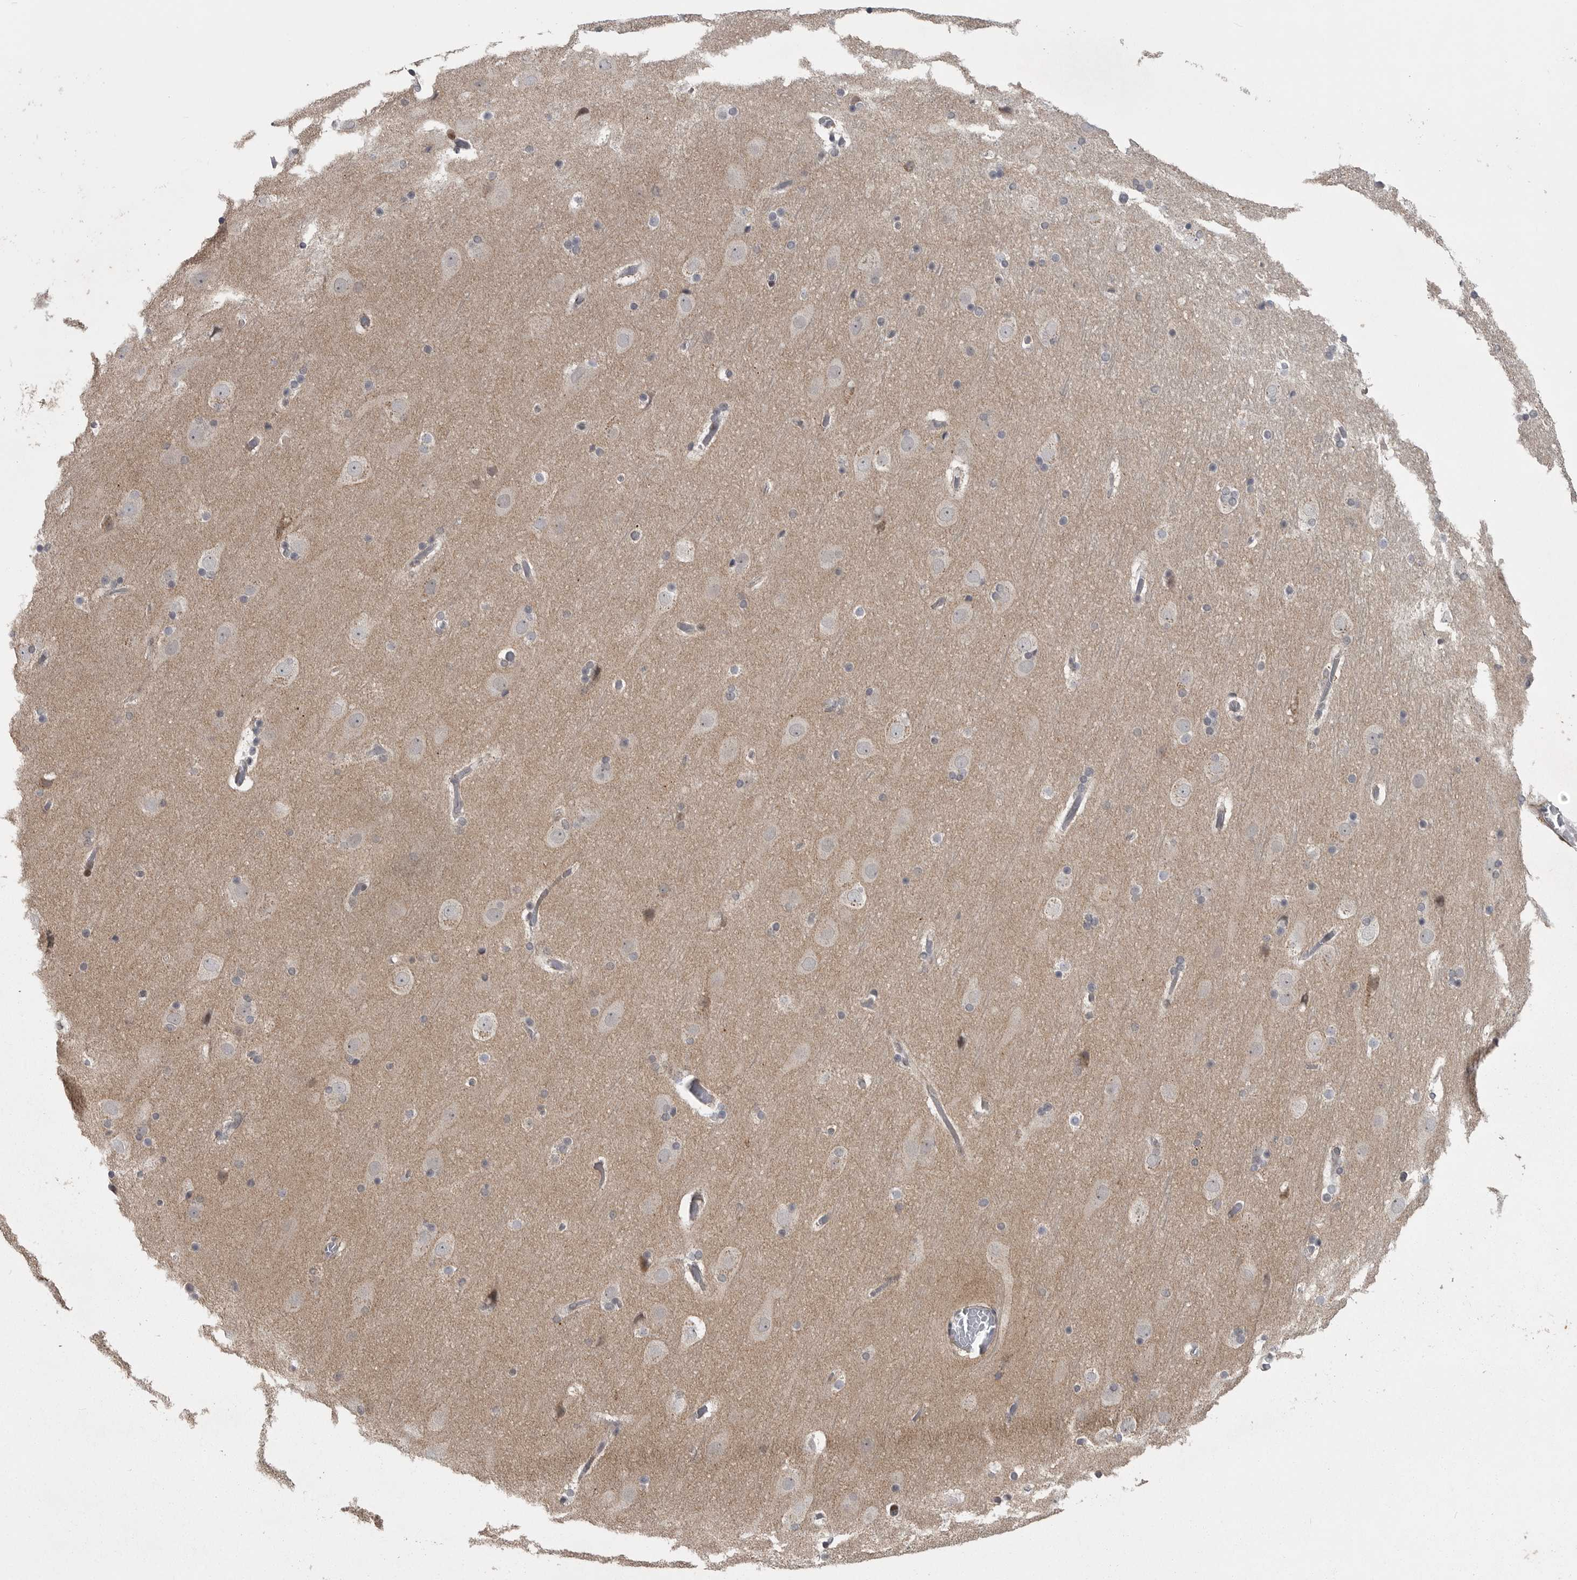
{"staining": {"intensity": "negative", "quantity": "none", "location": "none"}, "tissue": "cerebral cortex", "cell_type": "Endothelial cells", "image_type": "normal", "snomed": [{"axis": "morphology", "description": "Normal tissue, NOS"}, {"axis": "topography", "description": "Cerebral cortex"}], "caption": "This is a micrograph of immunohistochemistry staining of normal cerebral cortex, which shows no staining in endothelial cells. The staining is performed using DAB brown chromogen with nuclei counter-stained in using hematoxylin.", "gene": "PPP1R9A", "patient": {"sex": "male", "age": 57}}